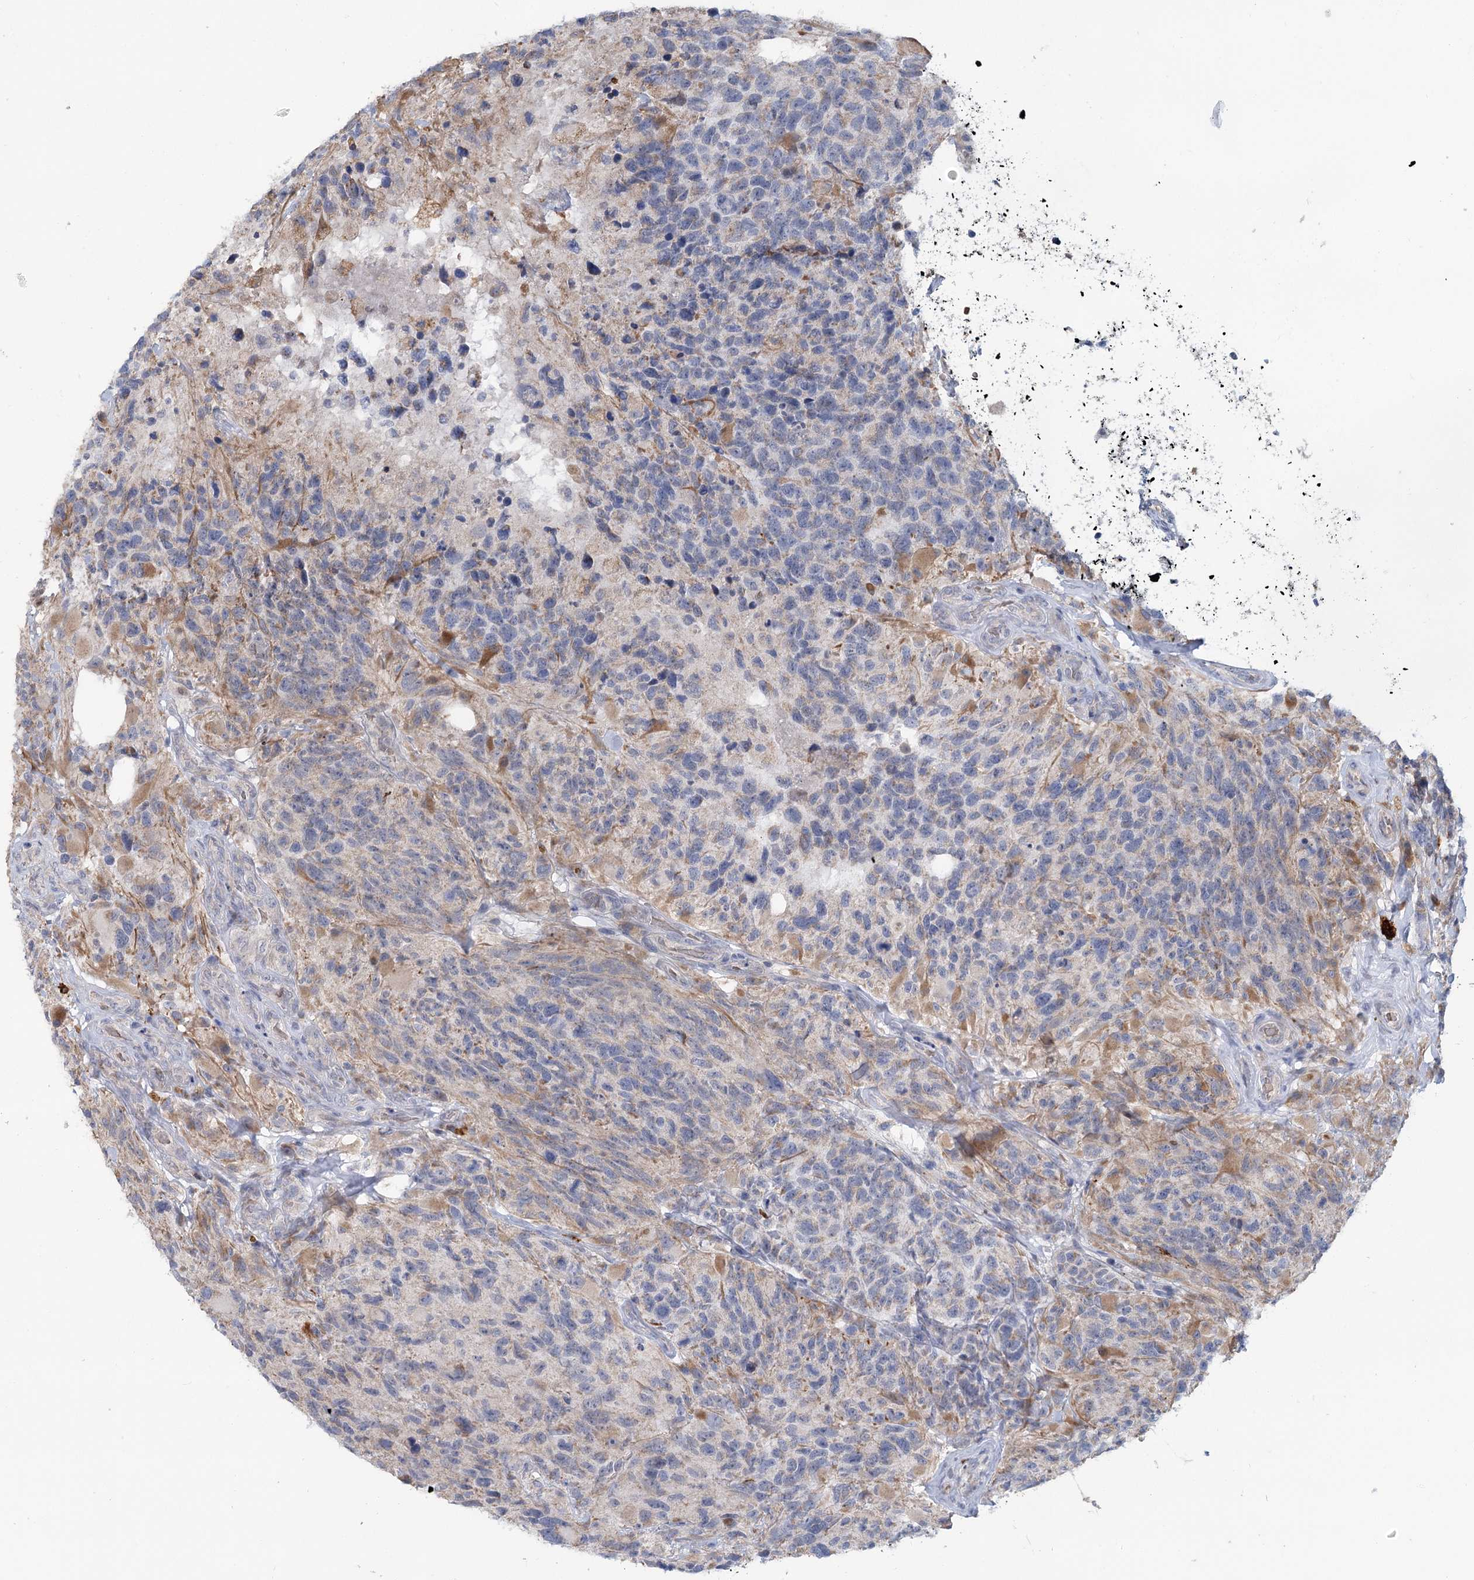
{"staining": {"intensity": "negative", "quantity": "none", "location": "none"}, "tissue": "glioma", "cell_type": "Tumor cells", "image_type": "cancer", "snomed": [{"axis": "morphology", "description": "Glioma, malignant, High grade"}, {"axis": "topography", "description": "Brain"}], "caption": "IHC histopathology image of human glioma stained for a protein (brown), which shows no expression in tumor cells.", "gene": "CIB4", "patient": {"sex": "male", "age": 69}}